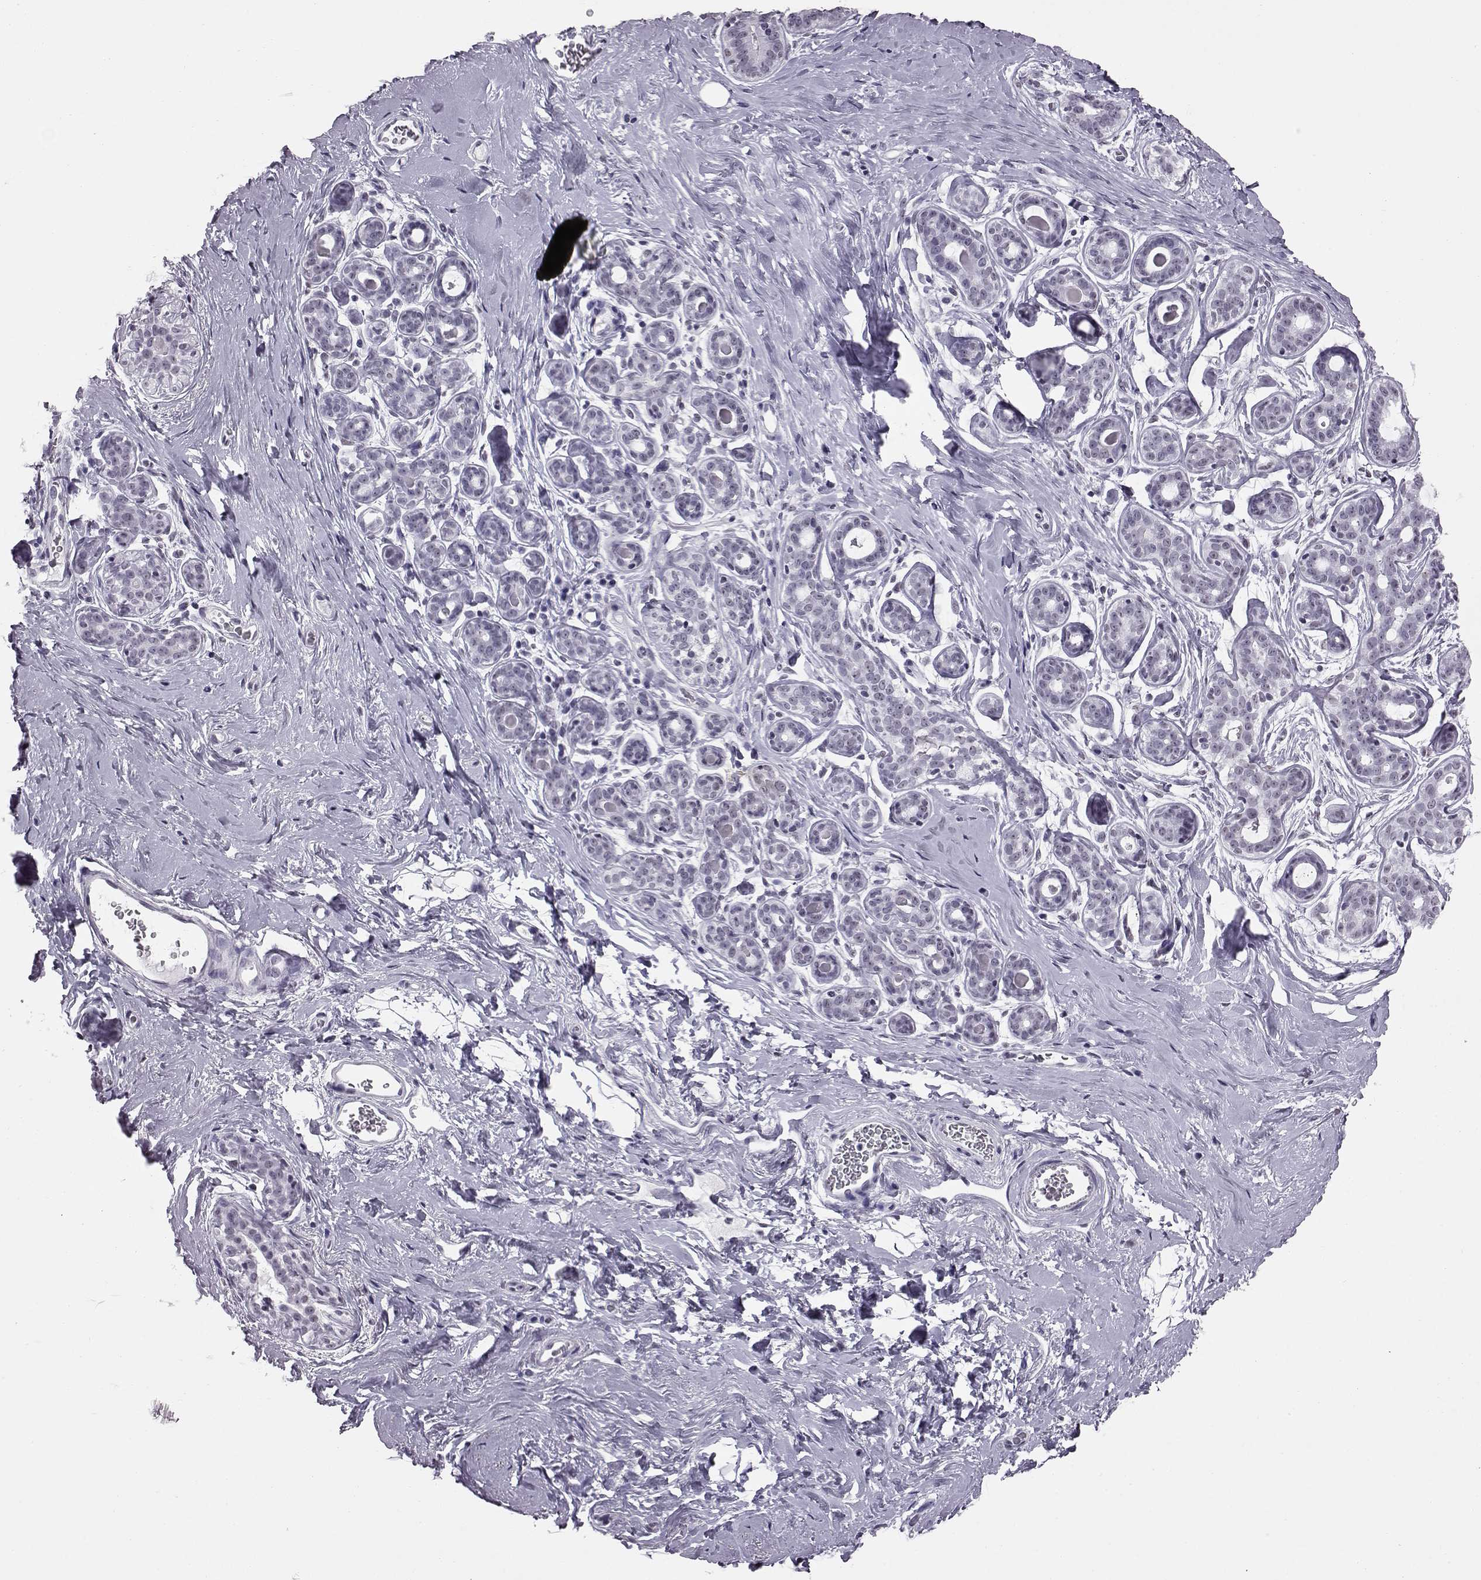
{"staining": {"intensity": "negative", "quantity": "none", "location": "none"}, "tissue": "breast", "cell_type": "Adipocytes", "image_type": "normal", "snomed": [{"axis": "morphology", "description": "Normal tissue, NOS"}, {"axis": "topography", "description": "Skin"}, {"axis": "topography", "description": "Breast"}], "caption": "Breast stained for a protein using IHC demonstrates no expression adipocytes.", "gene": "ADGRG2", "patient": {"sex": "female", "age": 43}}